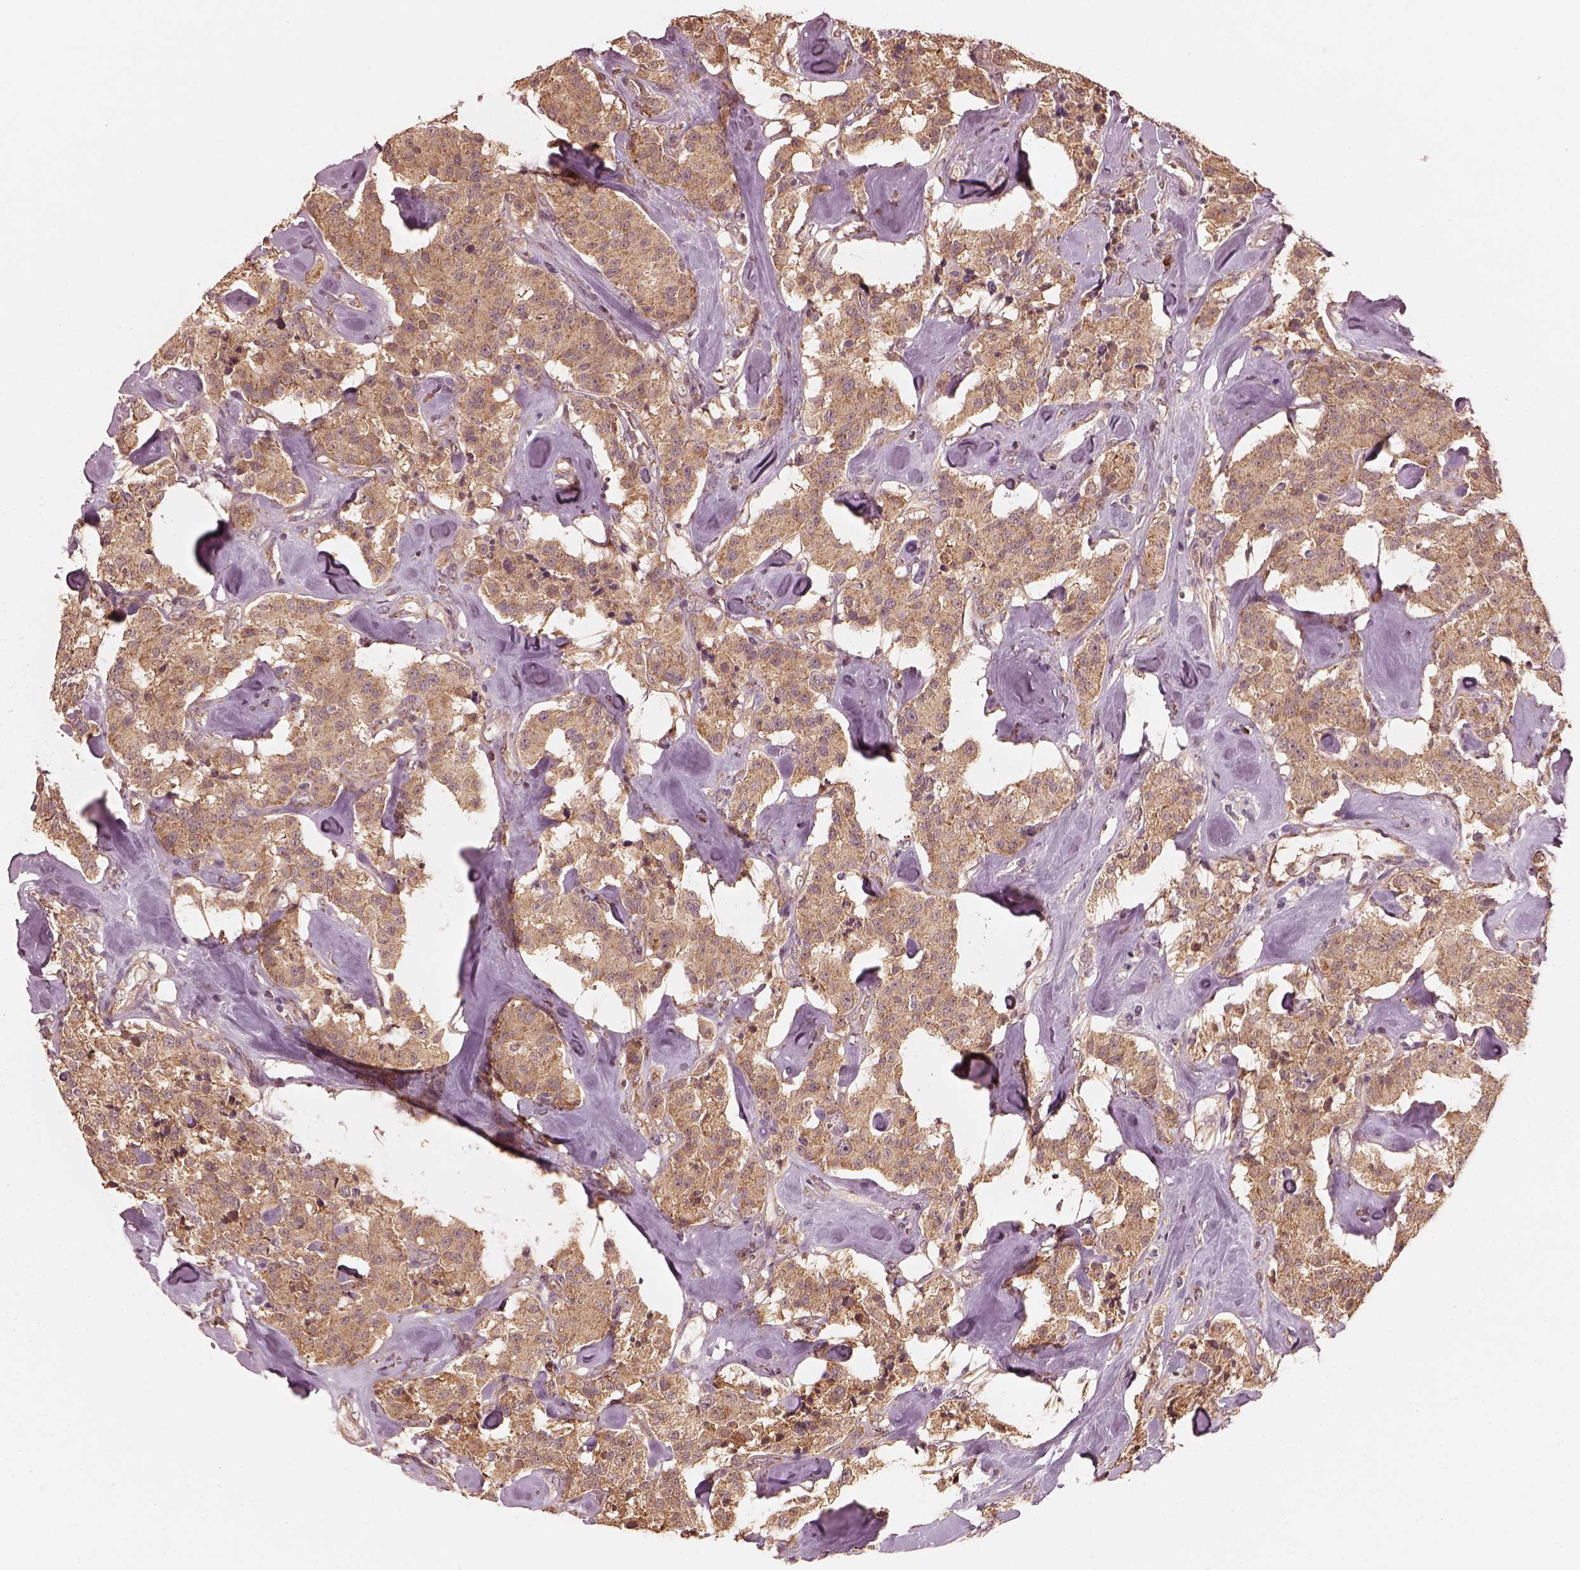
{"staining": {"intensity": "moderate", "quantity": ">75%", "location": "cytoplasmic/membranous"}, "tissue": "carcinoid", "cell_type": "Tumor cells", "image_type": "cancer", "snomed": [{"axis": "morphology", "description": "Carcinoid, malignant, NOS"}, {"axis": "topography", "description": "Pancreas"}], "caption": "Immunohistochemical staining of human carcinoid shows medium levels of moderate cytoplasmic/membranous protein staining in approximately >75% of tumor cells. The protein is stained brown, and the nuclei are stained in blue (DAB IHC with brightfield microscopy, high magnification).", "gene": "RPS5", "patient": {"sex": "male", "age": 41}}